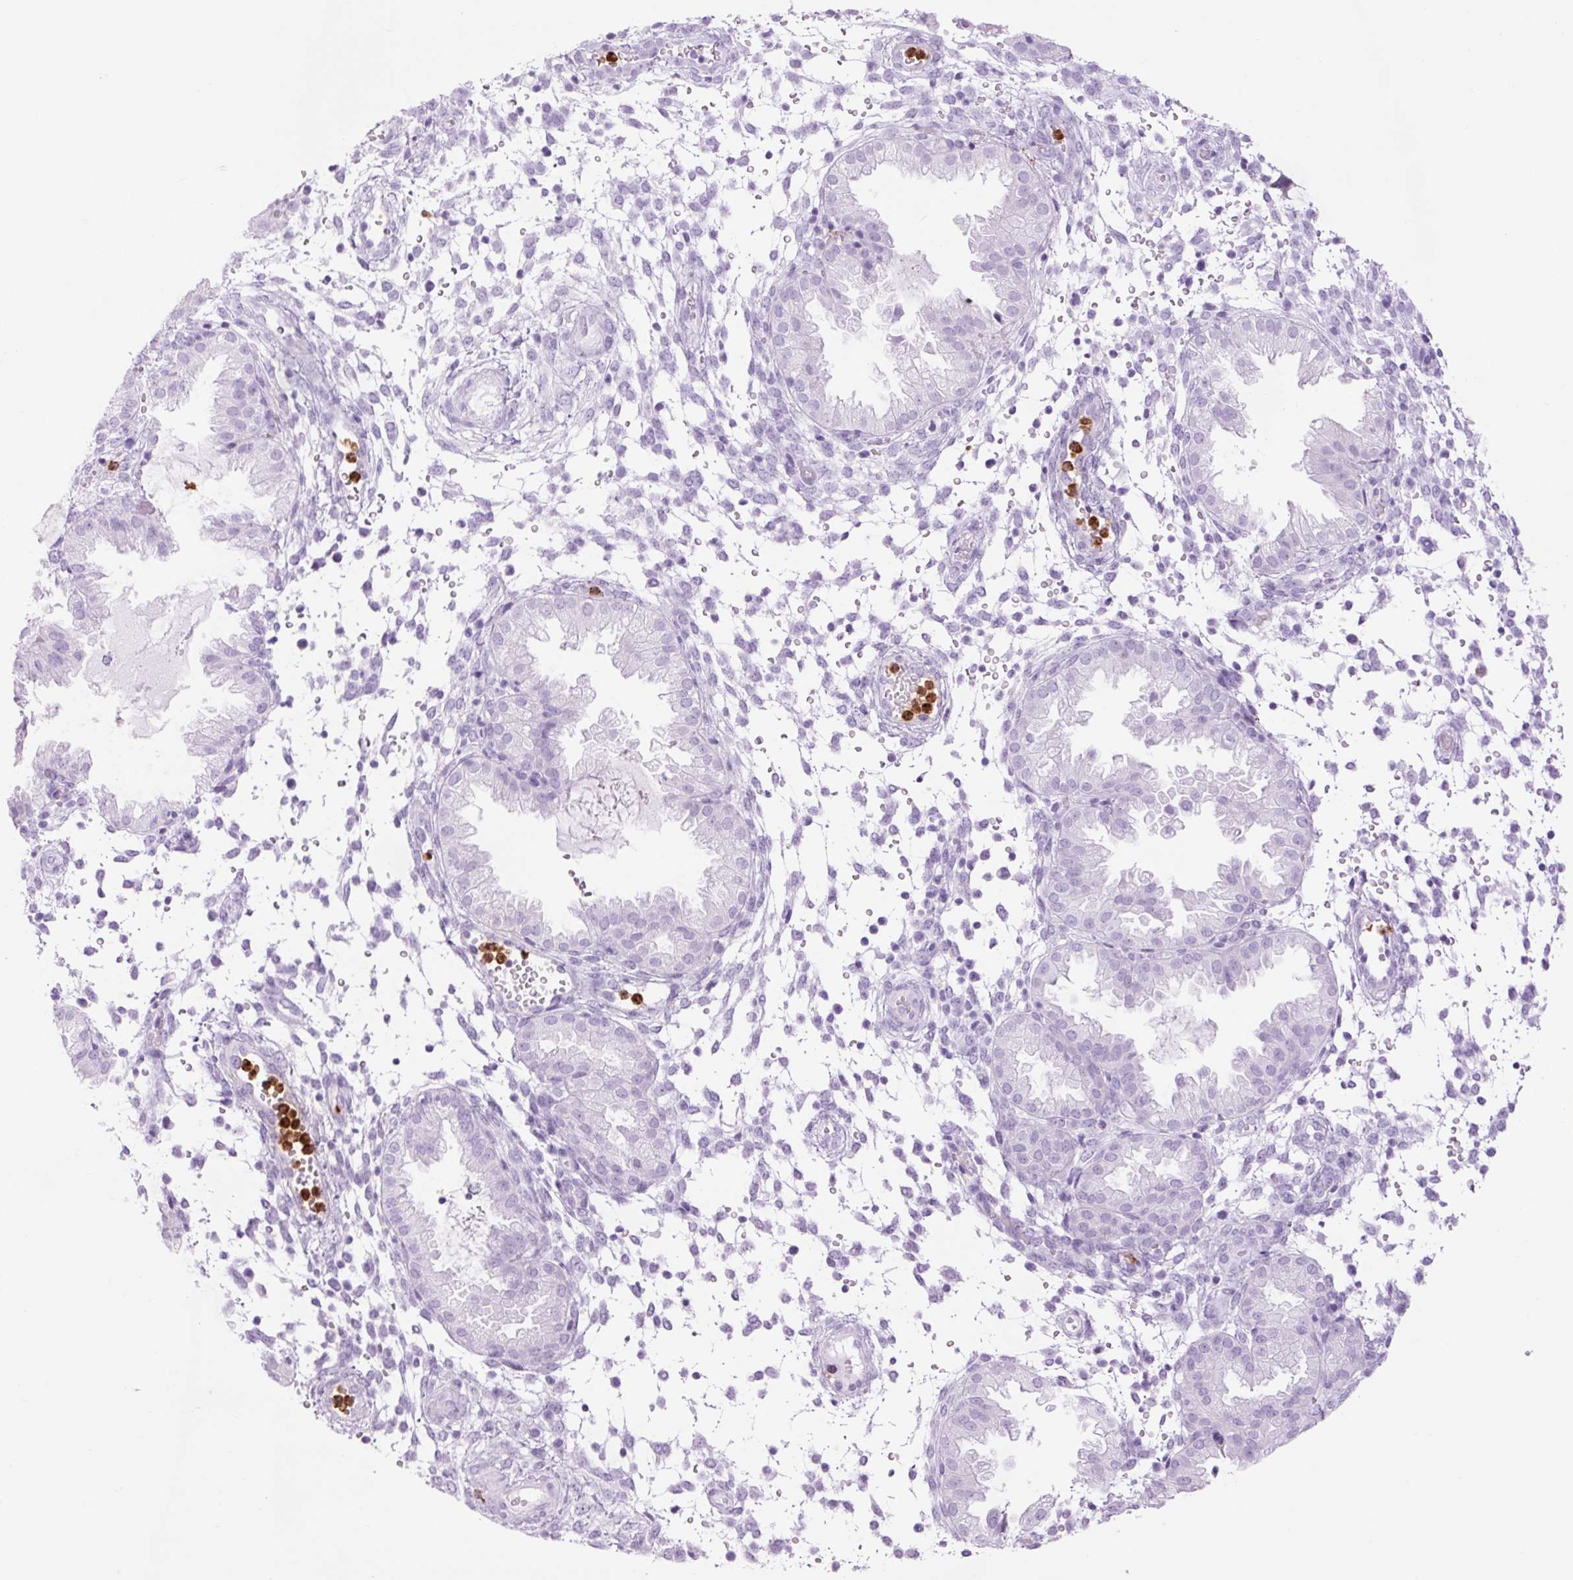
{"staining": {"intensity": "negative", "quantity": "none", "location": "none"}, "tissue": "endometrium", "cell_type": "Cells in endometrial stroma", "image_type": "normal", "snomed": [{"axis": "morphology", "description": "Normal tissue, NOS"}, {"axis": "topography", "description": "Endometrium"}], "caption": "Immunohistochemistry photomicrograph of normal human endometrium stained for a protein (brown), which shows no staining in cells in endometrial stroma.", "gene": "LYZ", "patient": {"sex": "female", "age": 33}}